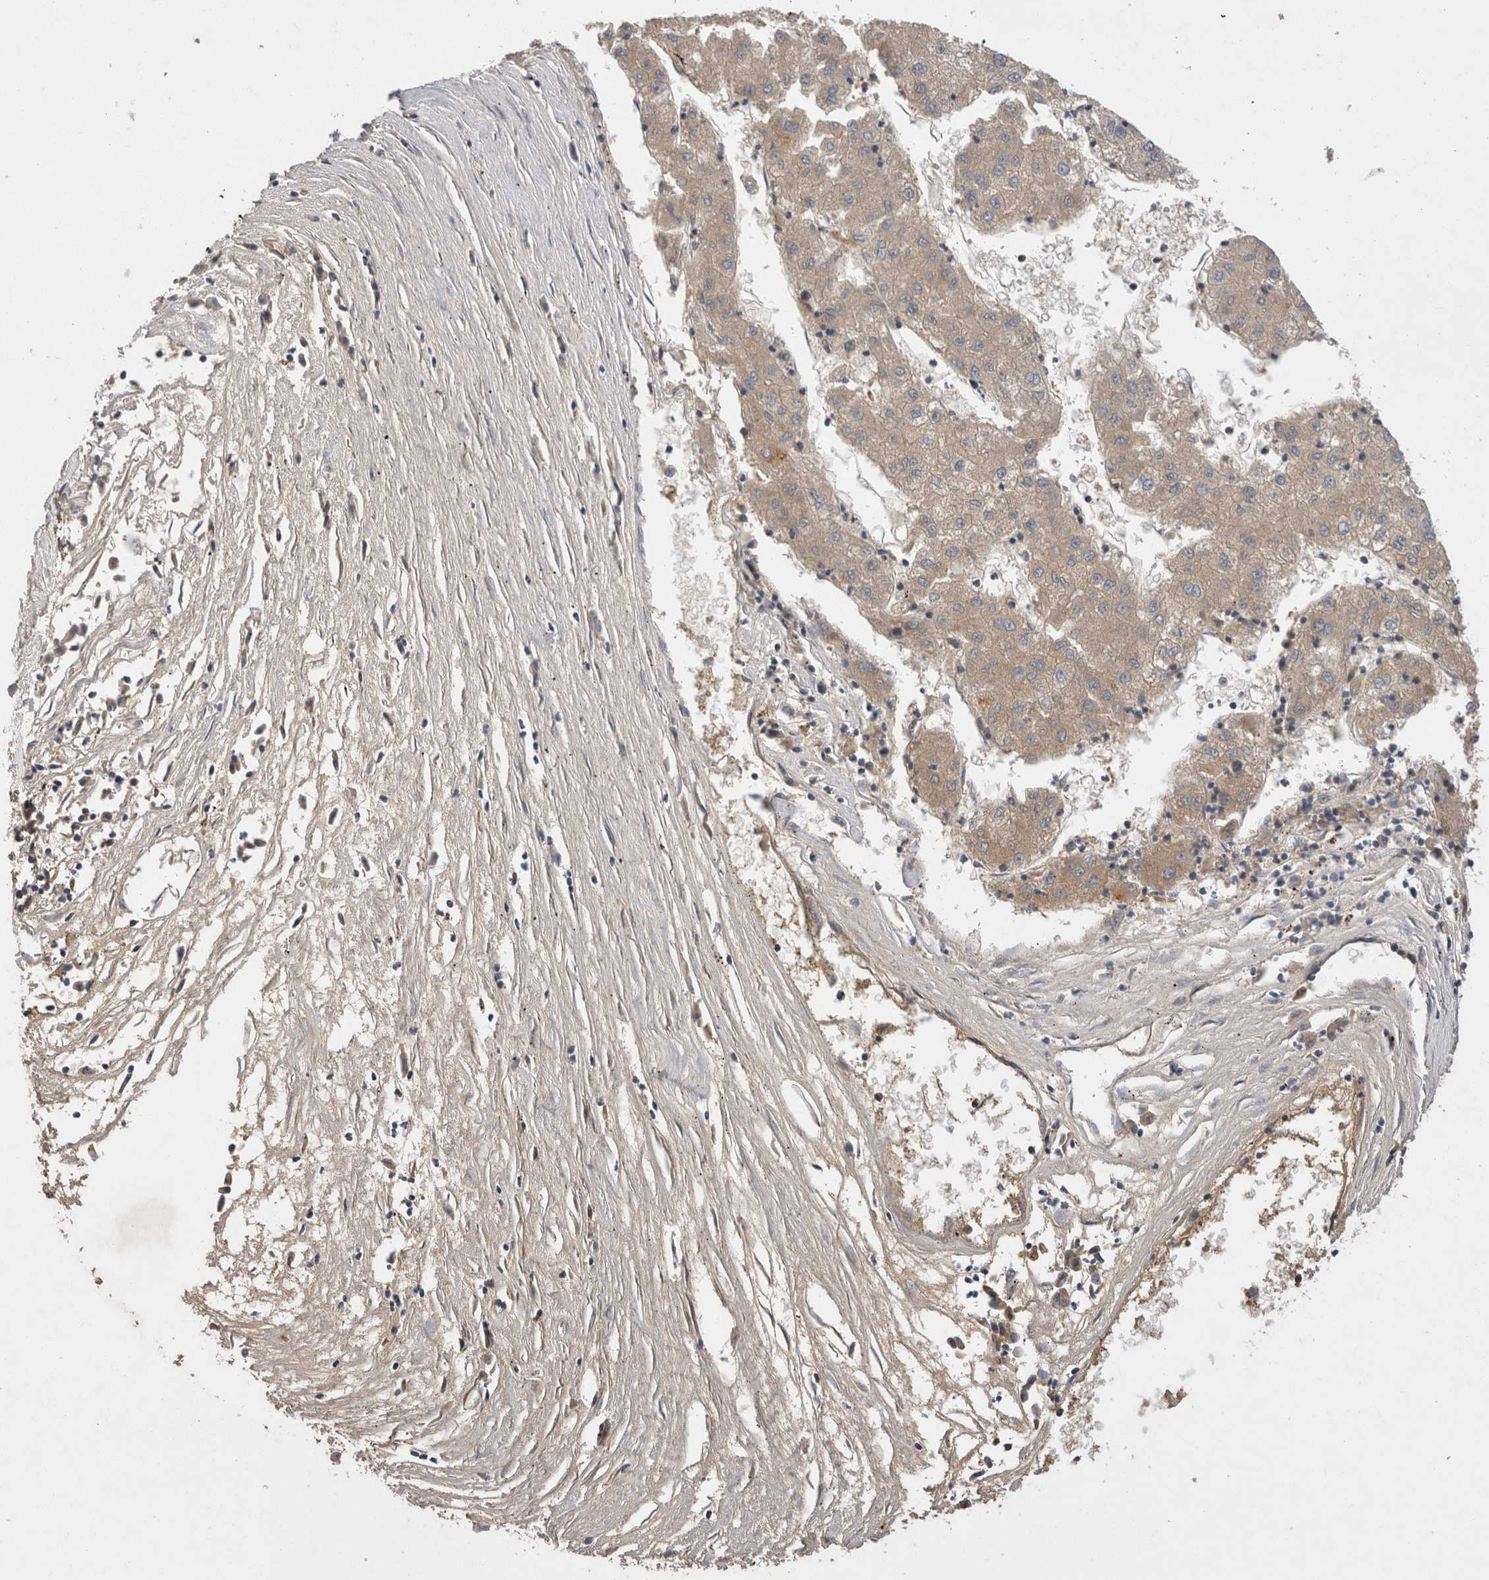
{"staining": {"intensity": "weak", "quantity": ">75%", "location": "cytoplasmic/membranous"}, "tissue": "liver cancer", "cell_type": "Tumor cells", "image_type": "cancer", "snomed": [{"axis": "morphology", "description": "Carcinoma, Hepatocellular, NOS"}, {"axis": "topography", "description": "Liver"}], "caption": "A photomicrograph of liver cancer stained for a protein displays weak cytoplasmic/membranous brown staining in tumor cells.", "gene": "DARS2", "patient": {"sex": "male", "age": 72}}